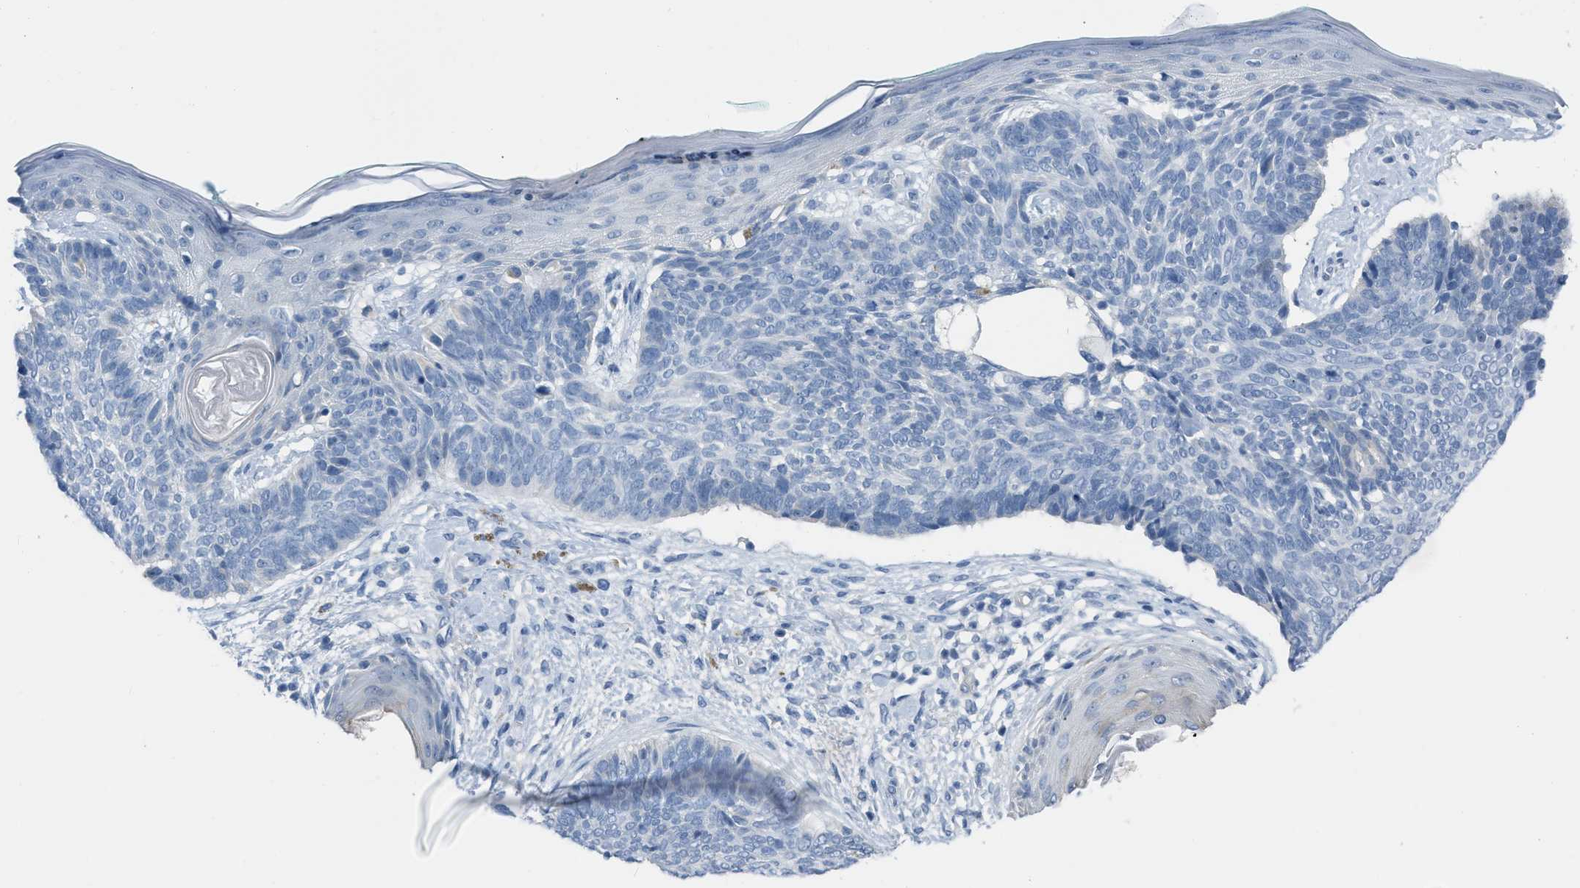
{"staining": {"intensity": "negative", "quantity": "none", "location": "none"}, "tissue": "skin cancer", "cell_type": "Tumor cells", "image_type": "cancer", "snomed": [{"axis": "morphology", "description": "Basal cell carcinoma"}, {"axis": "topography", "description": "Skin"}], "caption": "An image of human basal cell carcinoma (skin) is negative for staining in tumor cells.", "gene": "SPATC1L", "patient": {"sex": "female", "age": 84}}